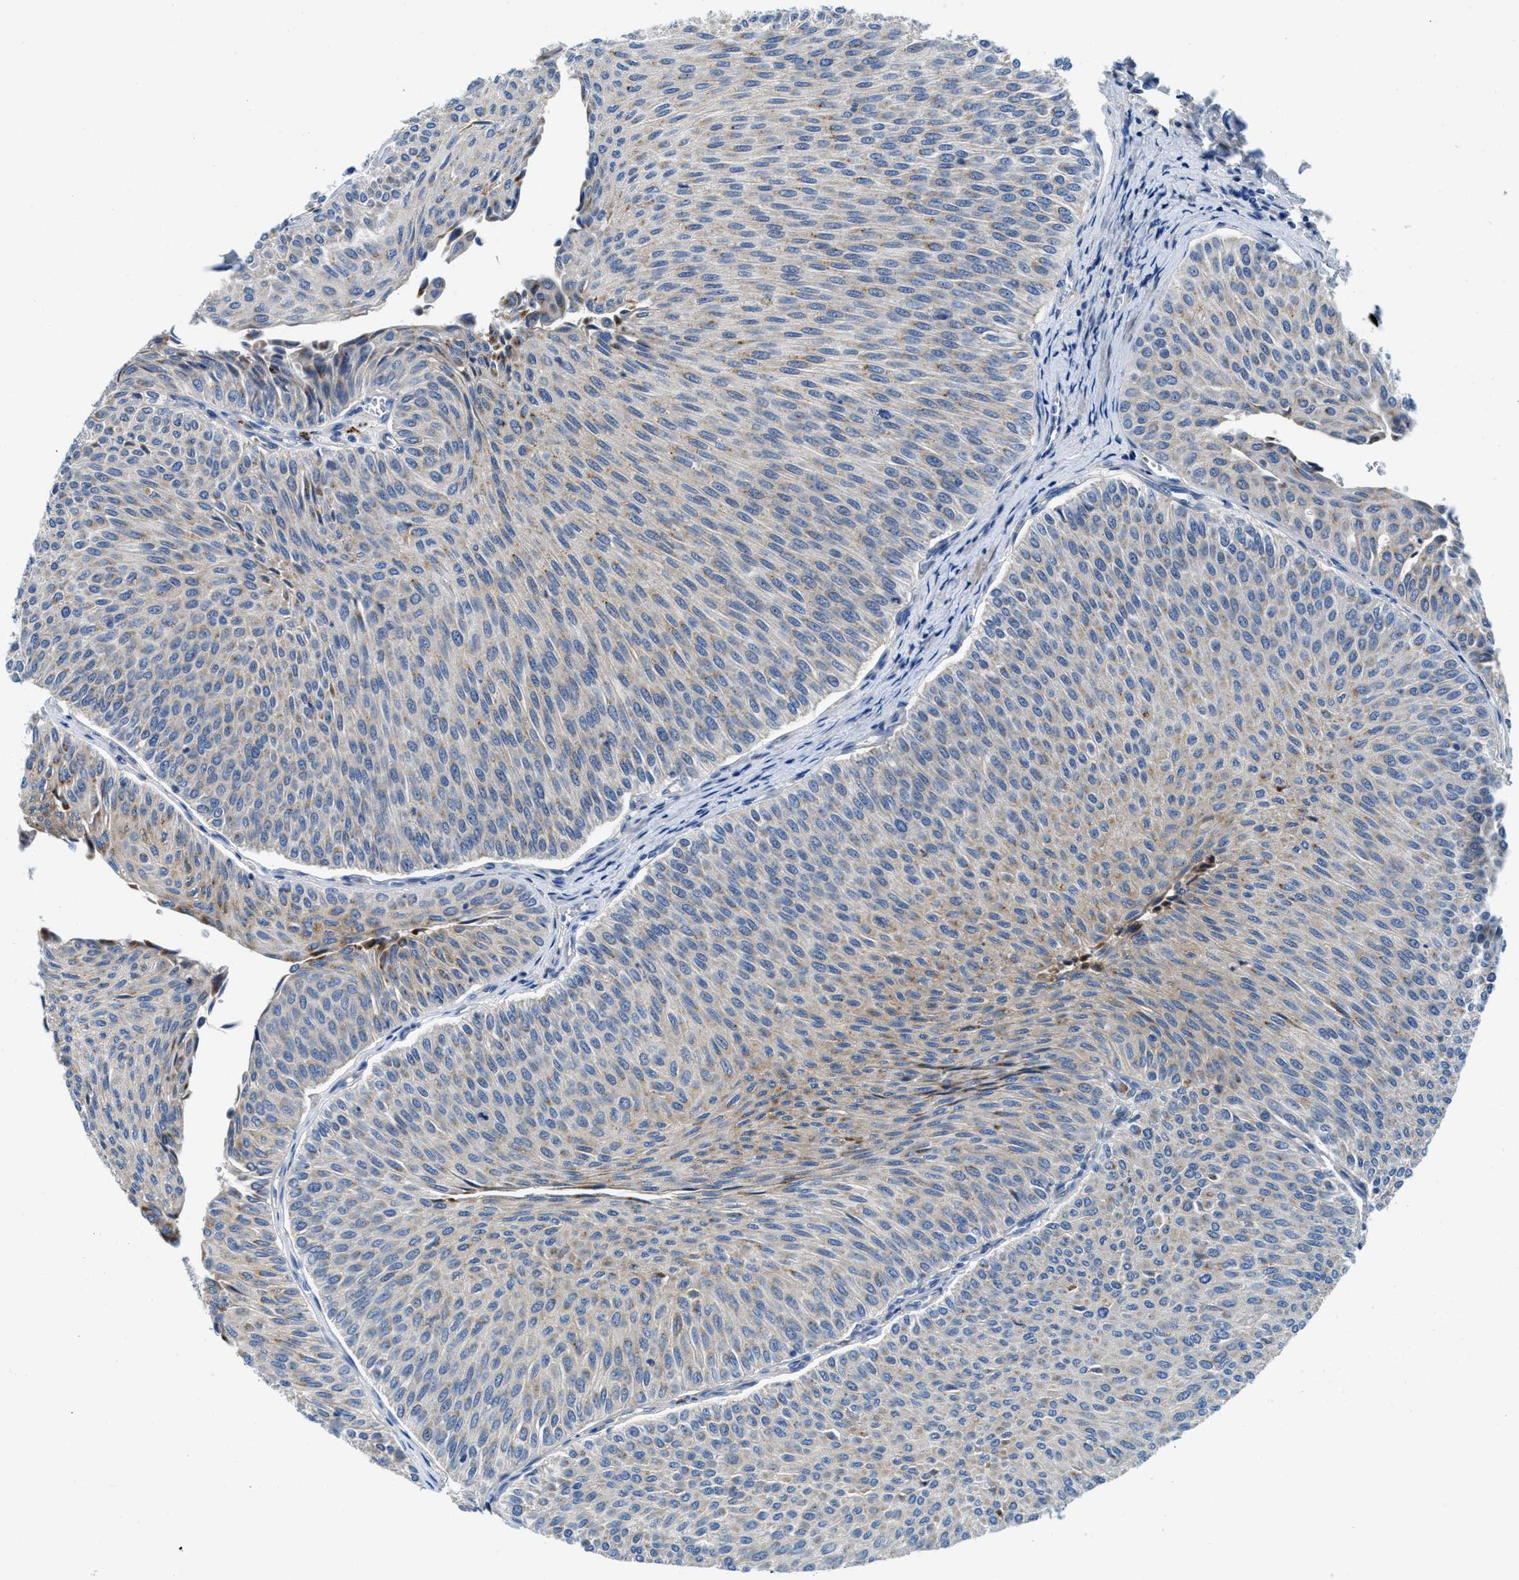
{"staining": {"intensity": "weak", "quantity": "25%-75%", "location": "cytoplasmic/membranous"}, "tissue": "urothelial cancer", "cell_type": "Tumor cells", "image_type": "cancer", "snomed": [{"axis": "morphology", "description": "Urothelial carcinoma, Low grade"}, {"axis": "topography", "description": "Urinary bladder"}], "caption": "An immunohistochemistry histopathology image of neoplastic tissue is shown. Protein staining in brown labels weak cytoplasmic/membranous positivity in low-grade urothelial carcinoma within tumor cells.", "gene": "TSPAN3", "patient": {"sex": "male", "age": 78}}